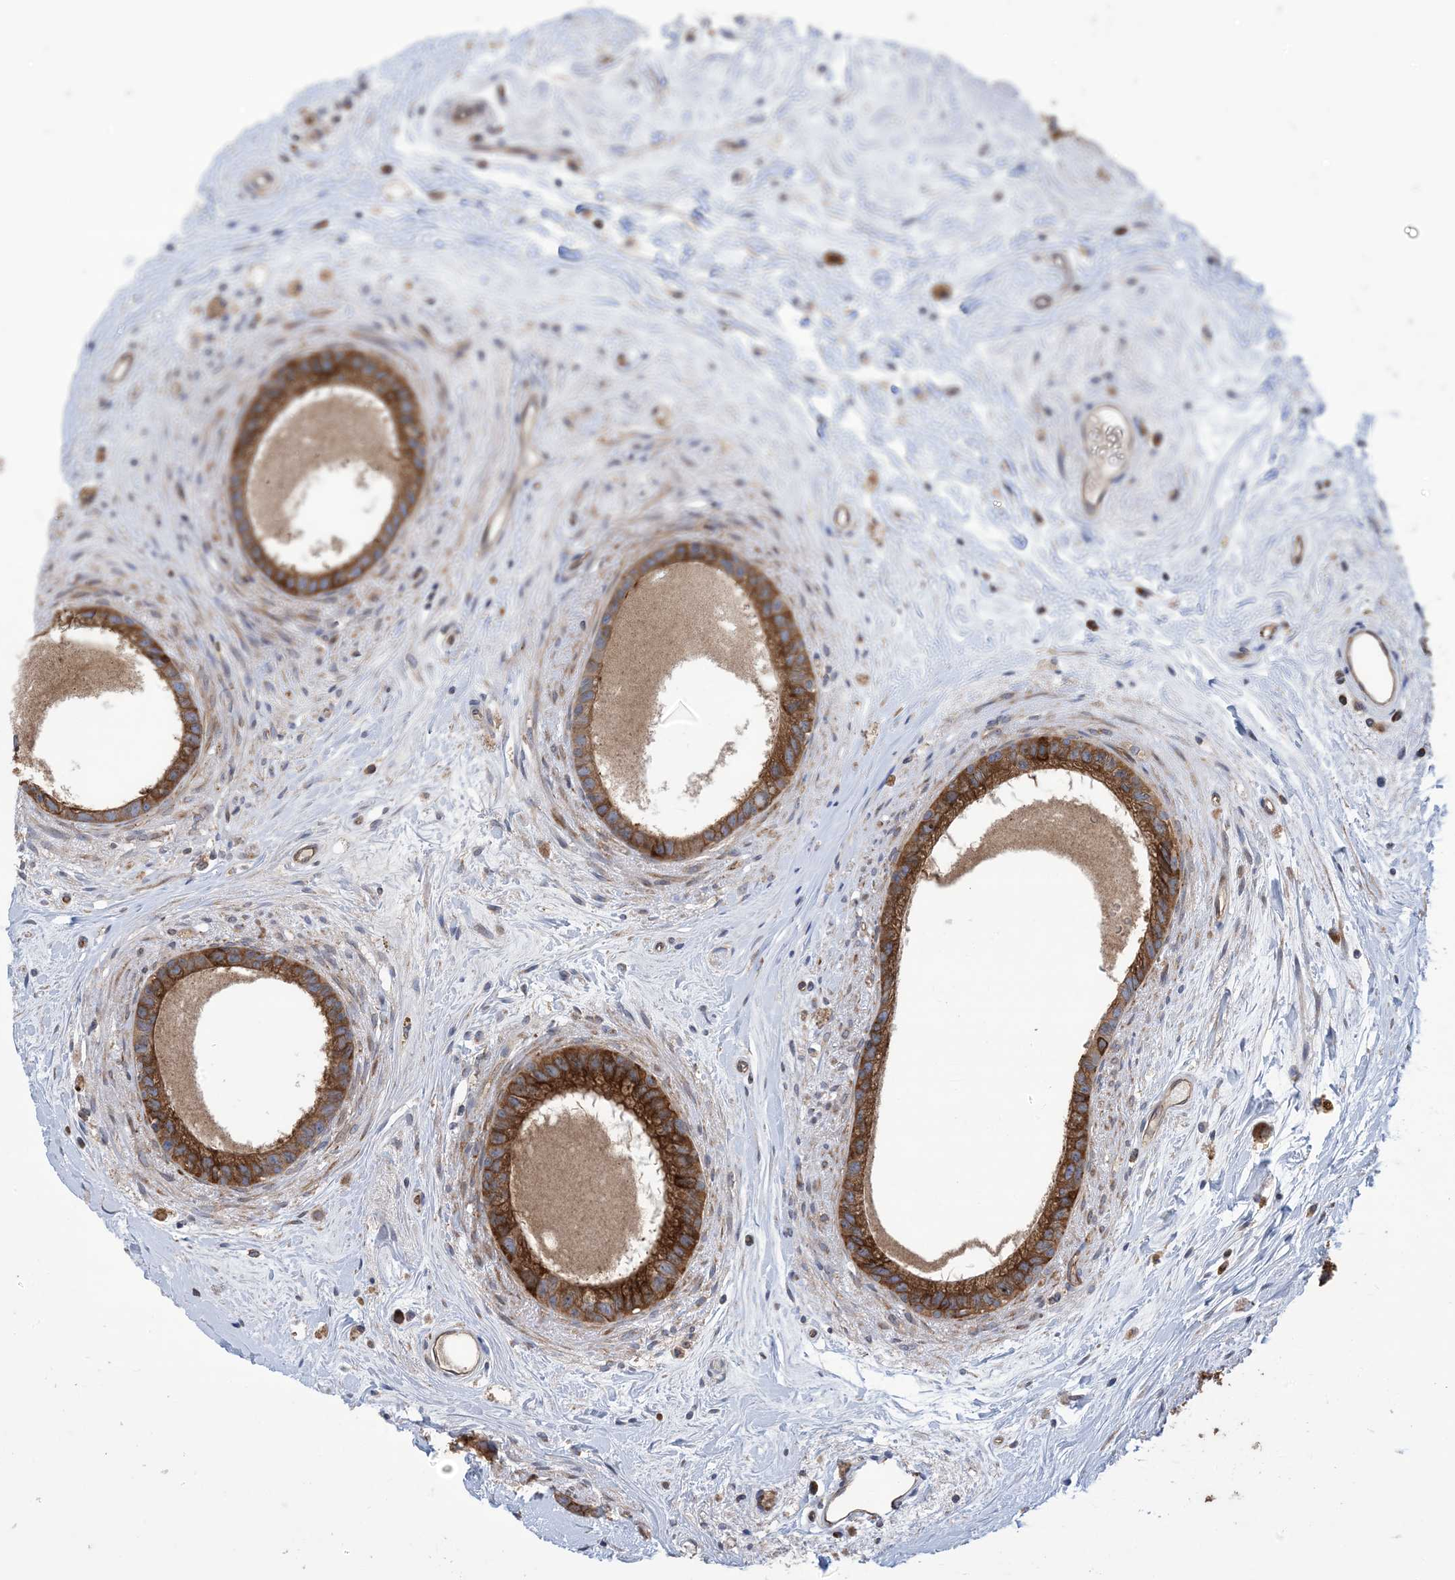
{"staining": {"intensity": "strong", "quantity": ">75%", "location": "cytoplasmic/membranous"}, "tissue": "epididymis", "cell_type": "Glandular cells", "image_type": "normal", "snomed": [{"axis": "morphology", "description": "Normal tissue, NOS"}, {"axis": "topography", "description": "Epididymis"}], "caption": "Immunohistochemical staining of benign human epididymis reveals >75% levels of strong cytoplasmic/membranous protein positivity in about >75% of glandular cells. (IHC, brightfield microscopy, high magnification).", "gene": "CLEC16A", "patient": {"sex": "male", "age": 80}}